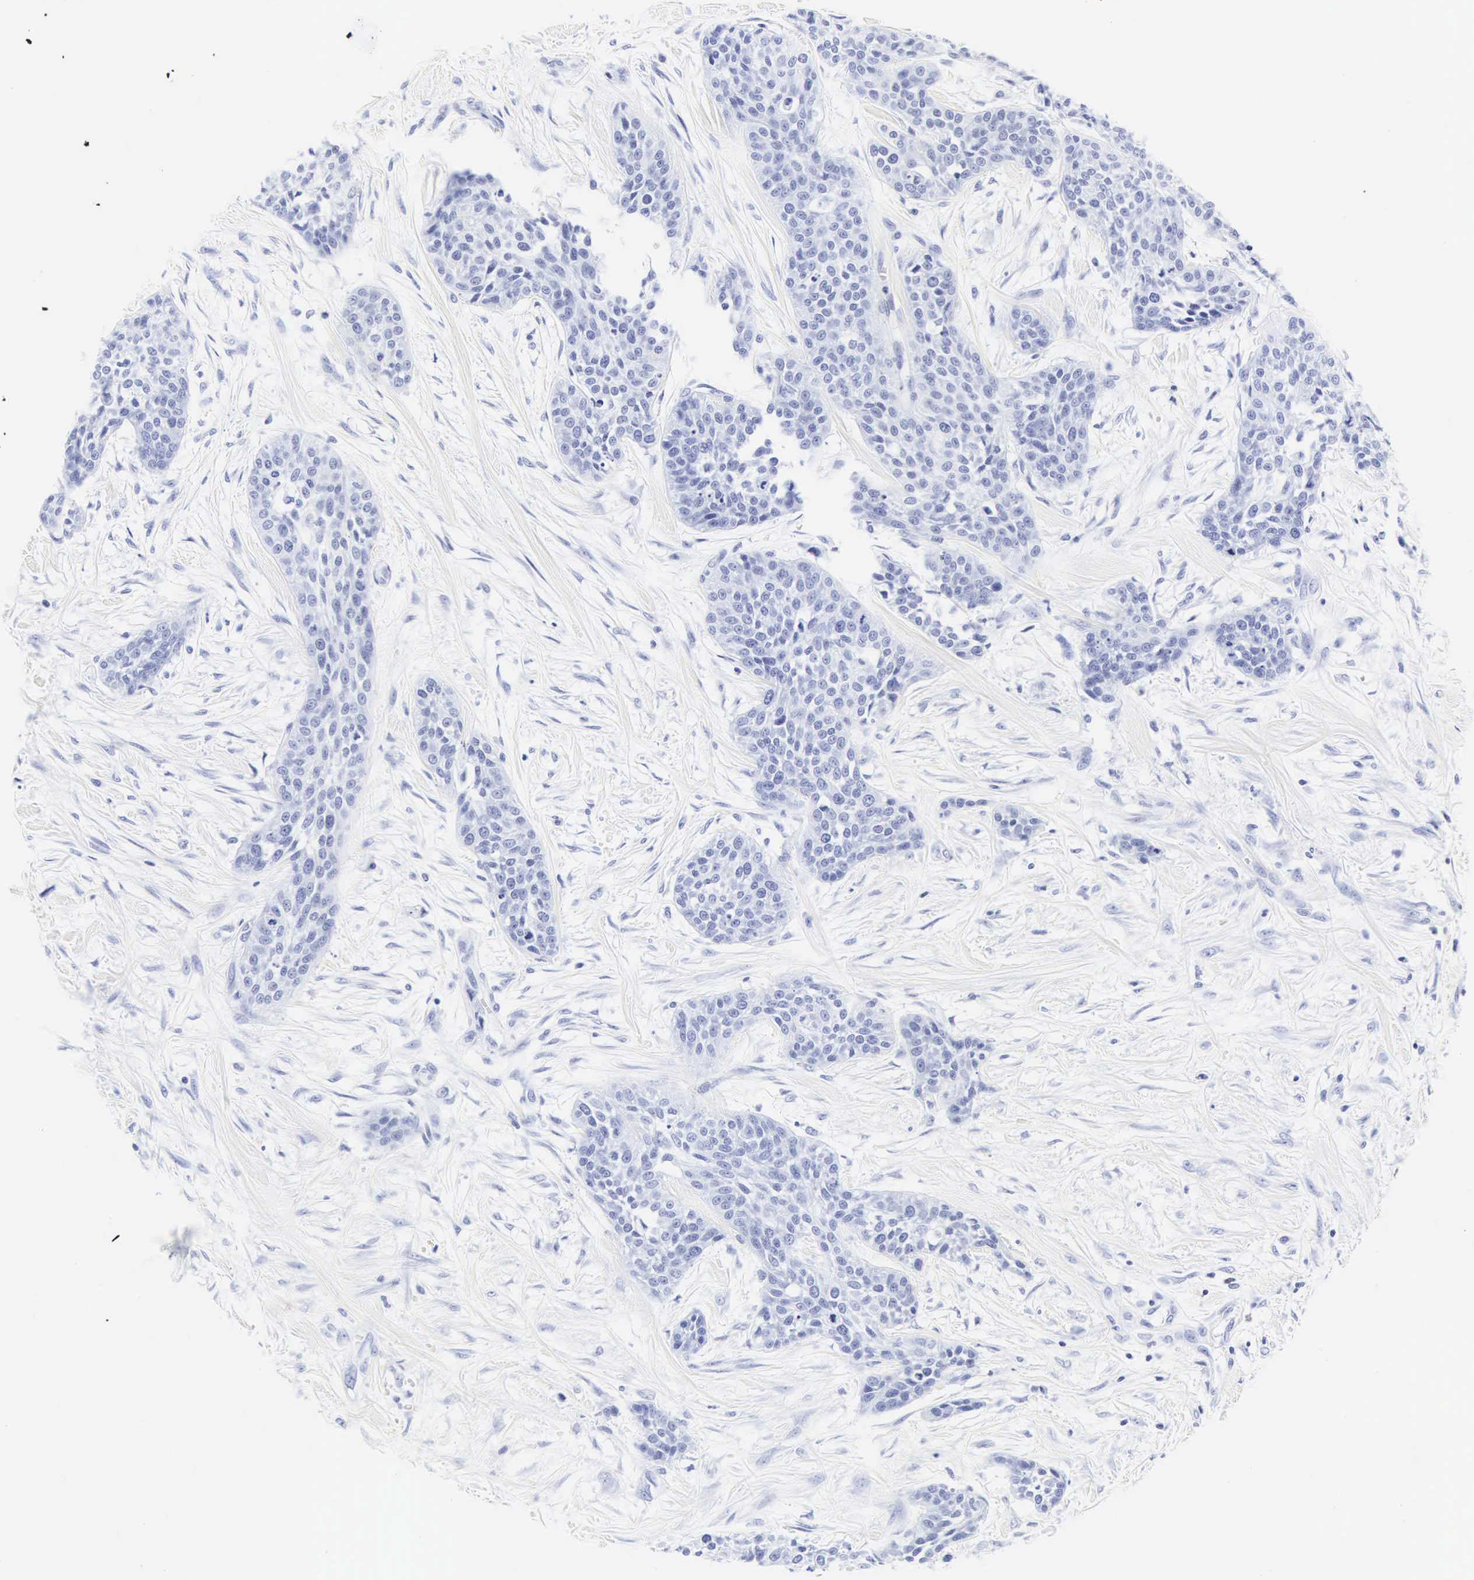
{"staining": {"intensity": "negative", "quantity": "none", "location": "none"}, "tissue": "urothelial cancer", "cell_type": "Tumor cells", "image_type": "cancer", "snomed": [{"axis": "morphology", "description": "Urothelial carcinoma, High grade"}, {"axis": "topography", "description": "Urinary bladder"}], "caption": "Immunohistochemical staining of high-grade urothelial carcinoma displays no significant staining in tumor cells.", "gene": "CGB3", "patient": {"sex": "male", "age": 56}}